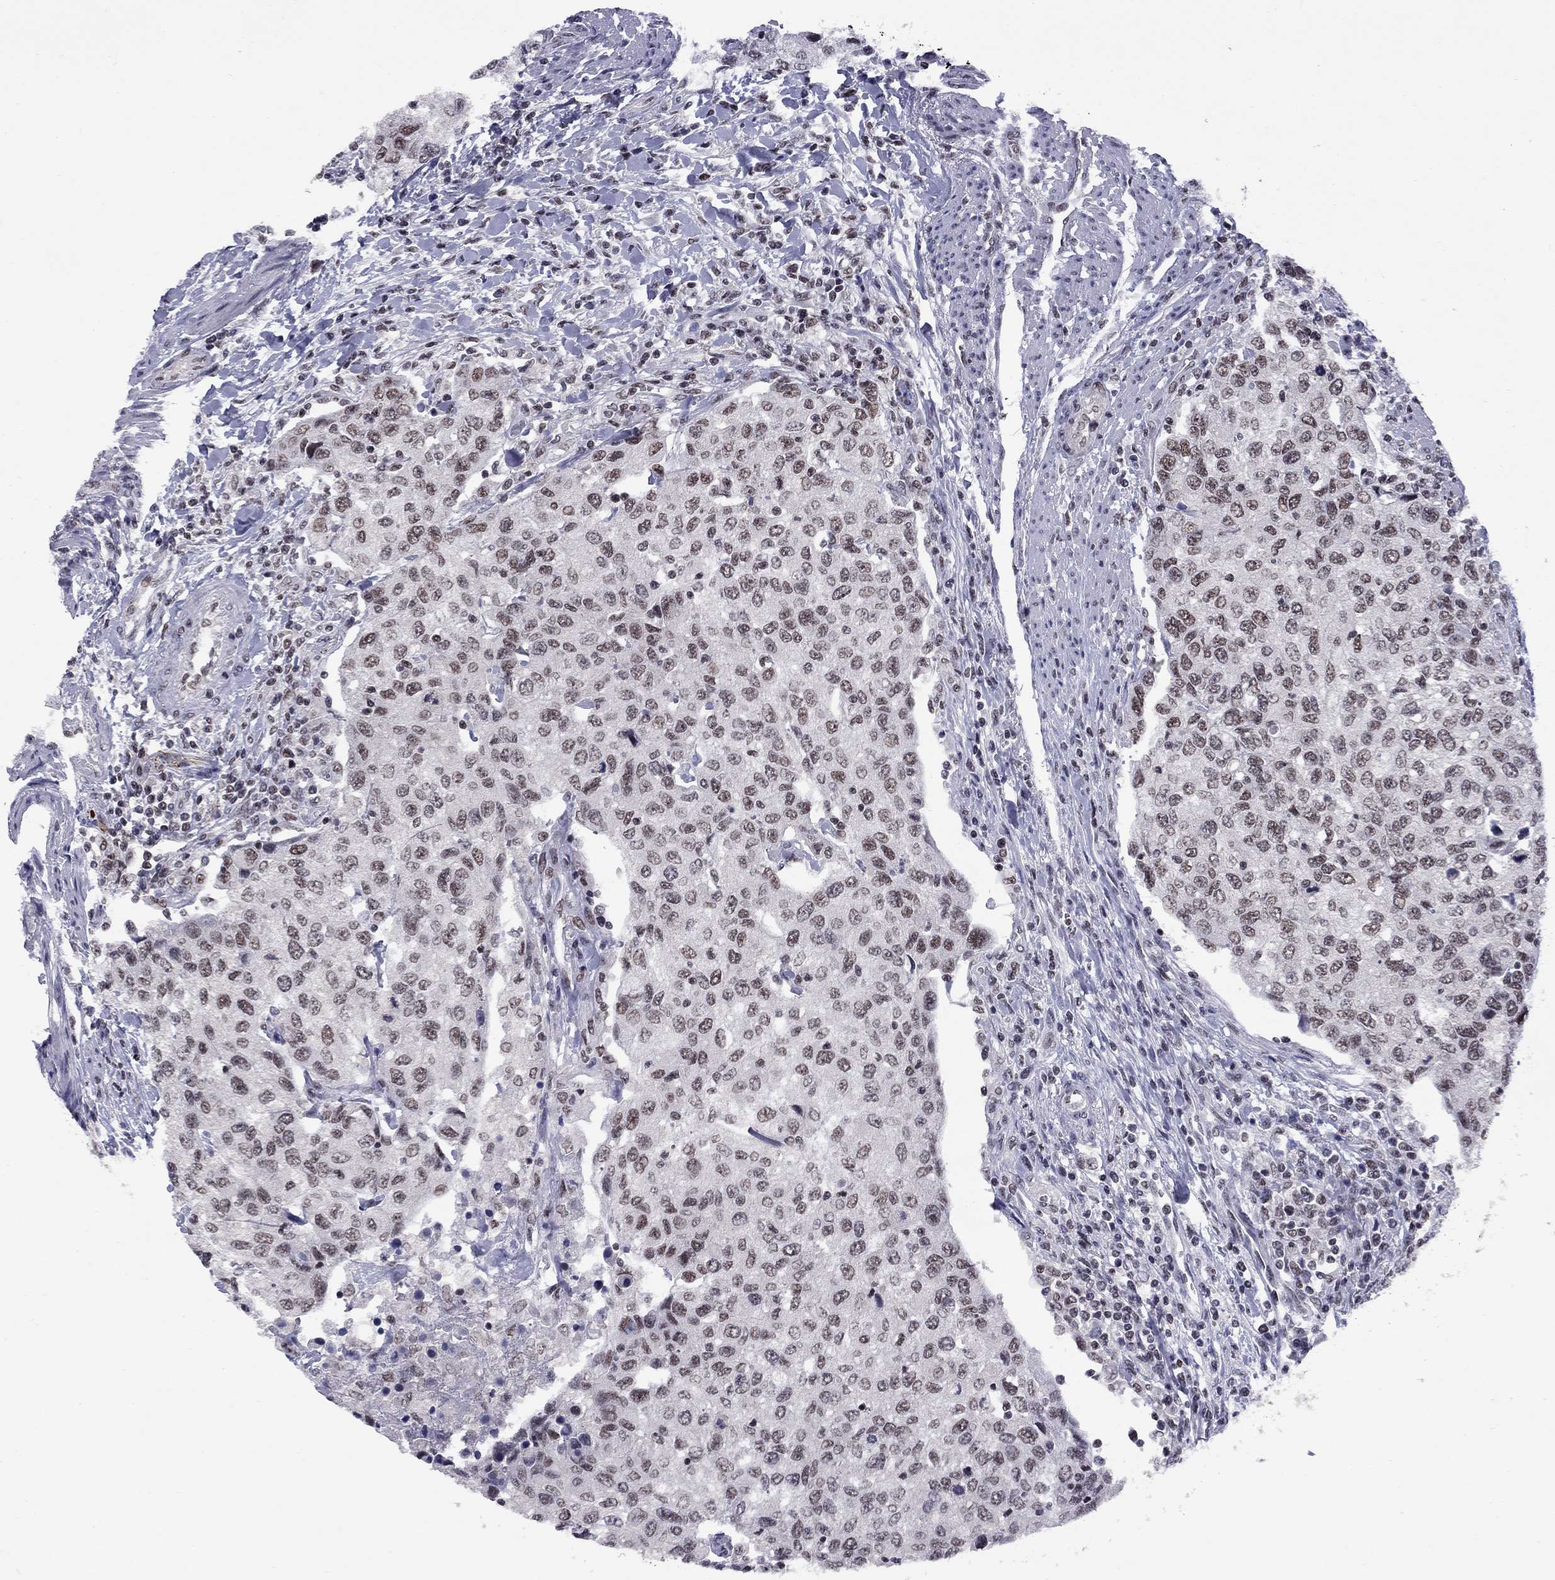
{"staining": {"intensity": "weak", "quantity": "25%-75%", "location": "nuclear"}, "tissue": "urothelial cancer", "cell_type": "Tumor cells", "image_type": "cancer", "snomed": [{"axis": "morphology", "description": "Urothelial carcinoma, High grade"}, {"axis": "topography", "description": "Urinary bladder"}], "caption": "Protein staining demonstrates weak nuclear staining in about 25%-75% of tumor cells in urothelial cancer.", "gene": "TAF9", "patient": {"sex": "female", "age": 78}}